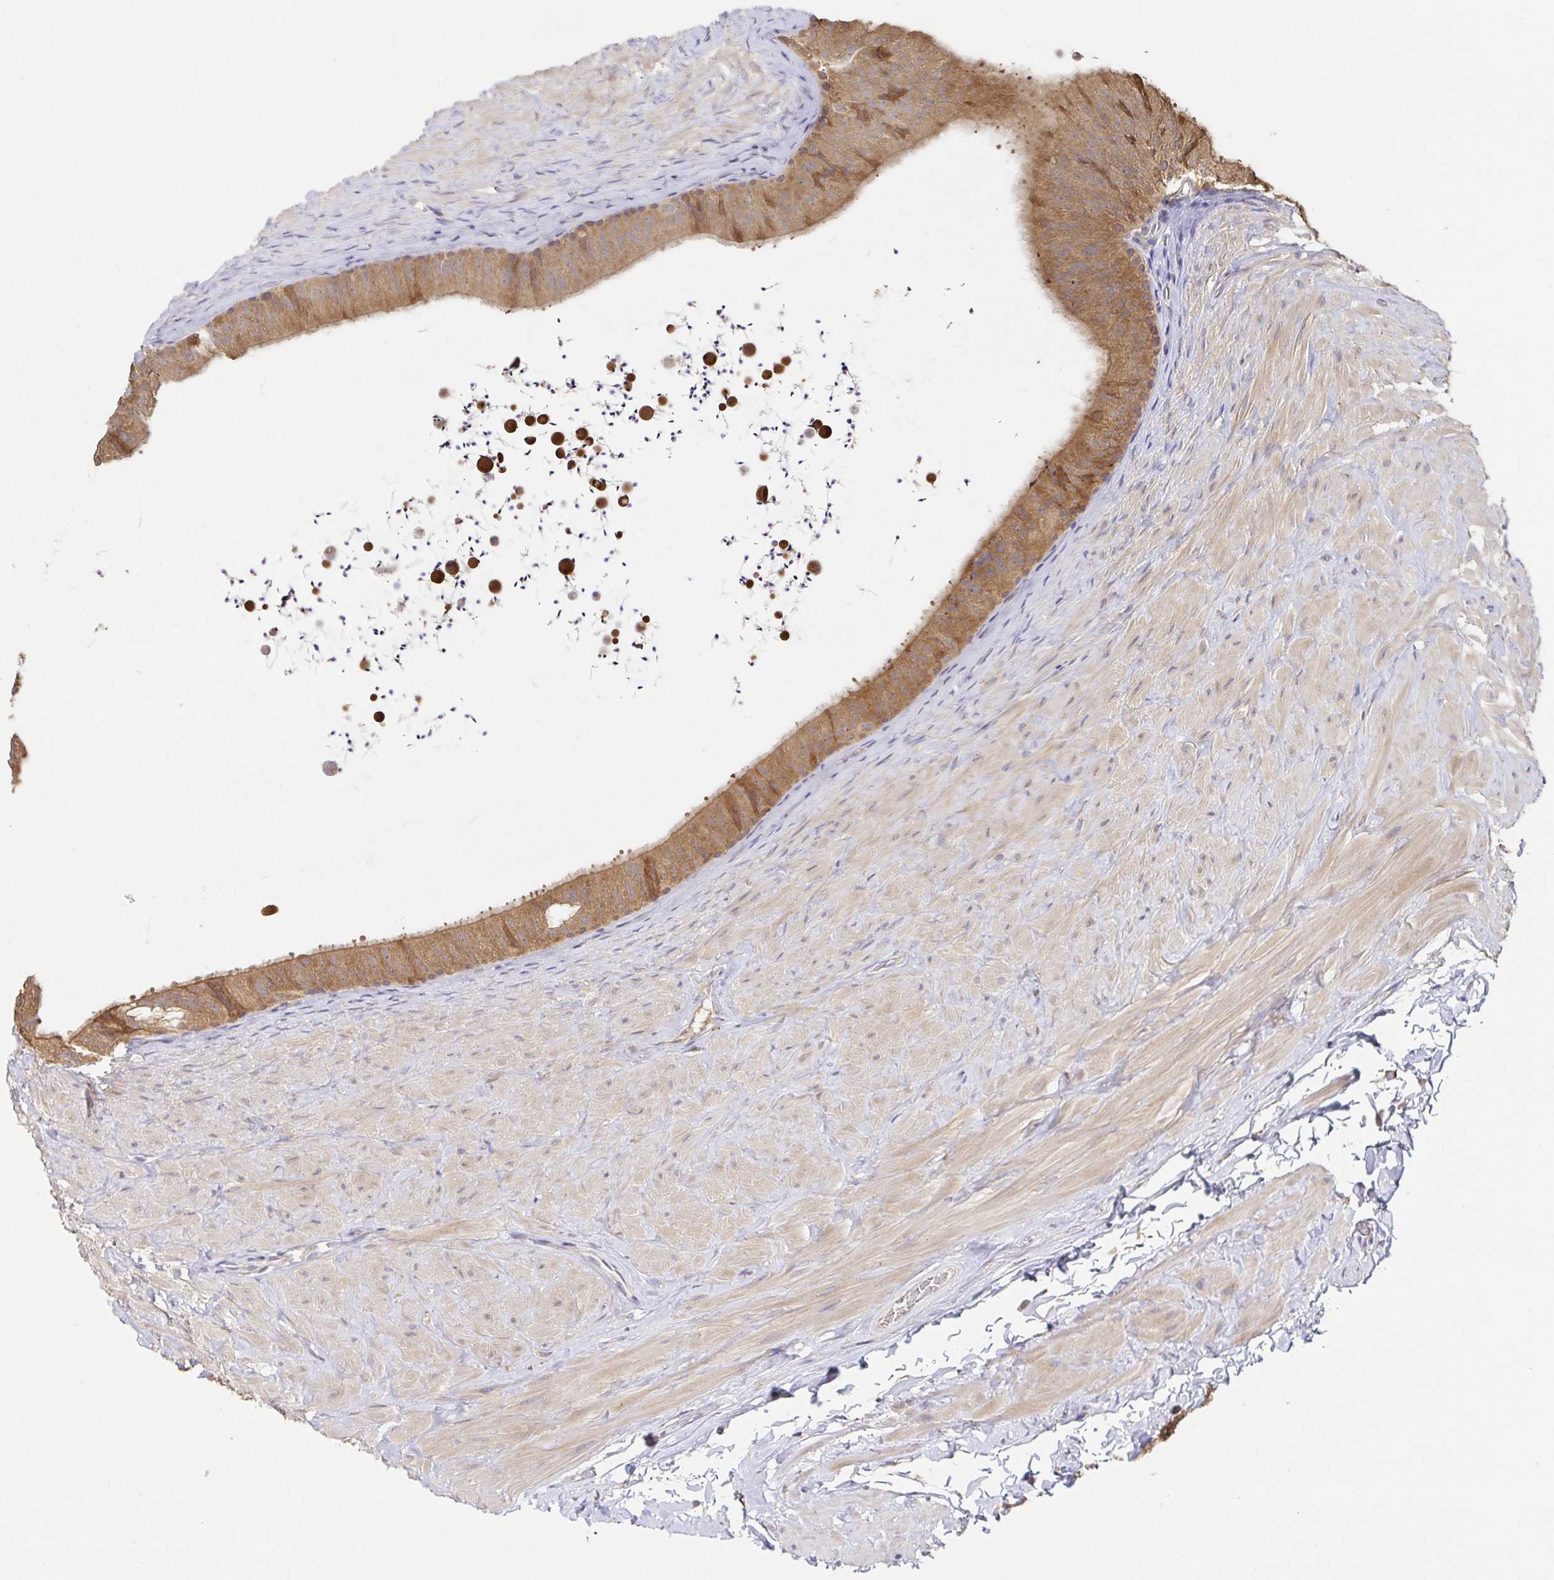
{"staining": {"intensity": "moderate", "quantity": ">75%", "location": "cytoplasmic/membranous"}, "tissue": "epididymis", "cell_type": "Glandular cells", "image_type": "normal", "snomed": [{"axis": "morphology", "description": "Normal tissue, NOS"}, {"axis": "topography", "description": "Epididymis, spermatic cord, NOS"}, {"axis": "topography", "description": "Epididymis"}], "caption": "An immunohistochemistry (IHC) histopathology image of benign tissue is shown. Protein staining in brown highlights moderate cytoplasmic/membranous positivity in epididymis within glandular cells. The protein of interest is stained brown, and the nuclei are stained in blue (DAB (3,3'-diaminobenzidine) IHC with brightfield microscopy, high magnification).", "gene": "HAGH", "patient": {"sex": "male", "age": 31}}